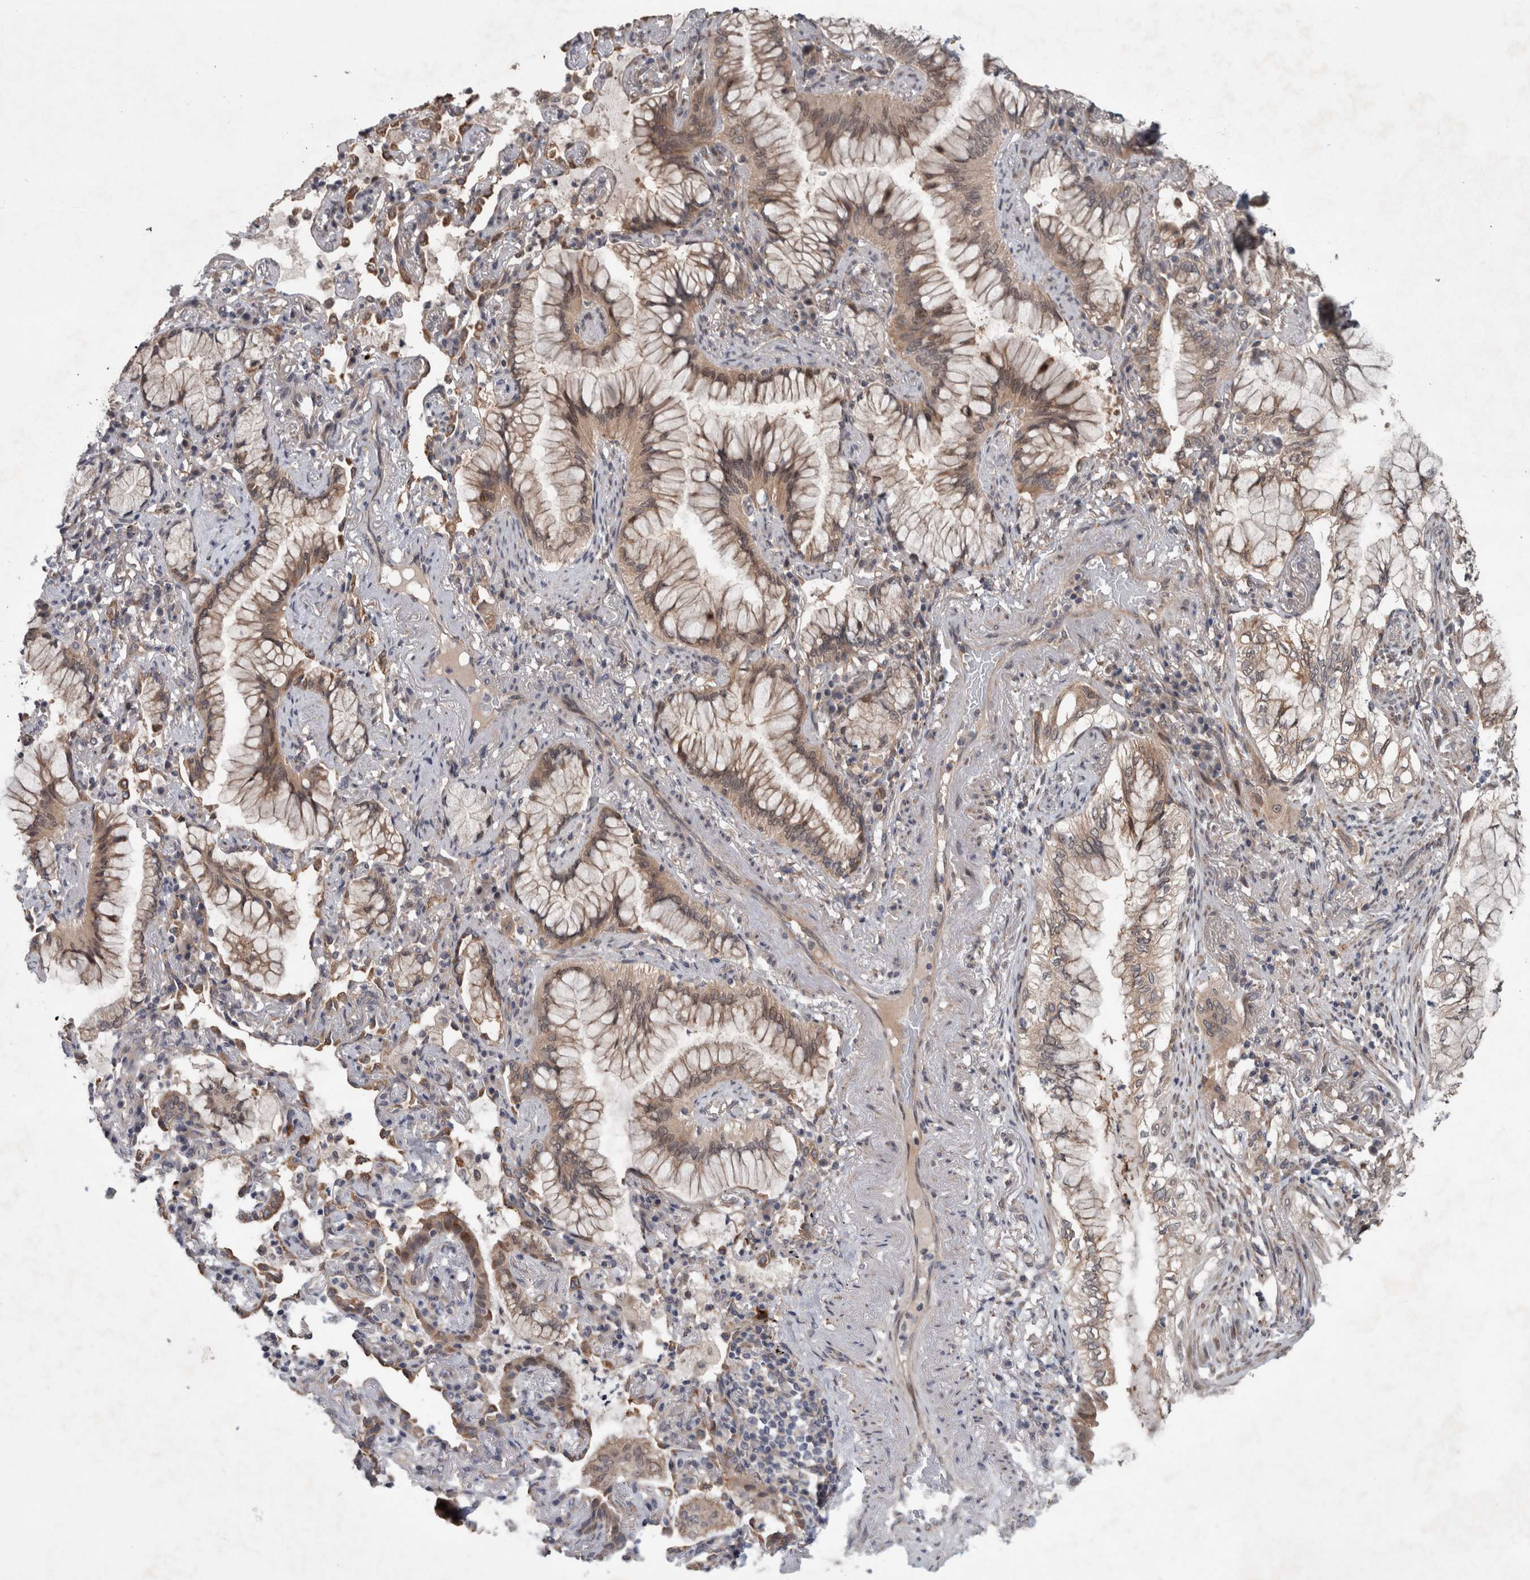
{"staining": {"intensity": "moderate", "quantity": ">75%", "location": "cytoplasmic/membranous"}, "tissue": "lung cancer", "cell_type": "Tumor cells", "image_type": "cancer", "snomed": [{"axis": "morphology", "description": "Adenocarcinoma, NOS"}, {"axis": "topography", "description": "Lung"}], "caption": "DAB immunohistochemical staining of human adenocarcinoma (lung) reveals moderate cytoplasmic/membranous protein positivity in about >75% of tumor cells. Using DAB (3,3'-diaminobenzidine) (brown) and hematoxylin (blue) stains, captured at high magnification using brightfield microscopy.", "gene": "GIMAP6", "patient": {"sex": "female", "age": 70}}